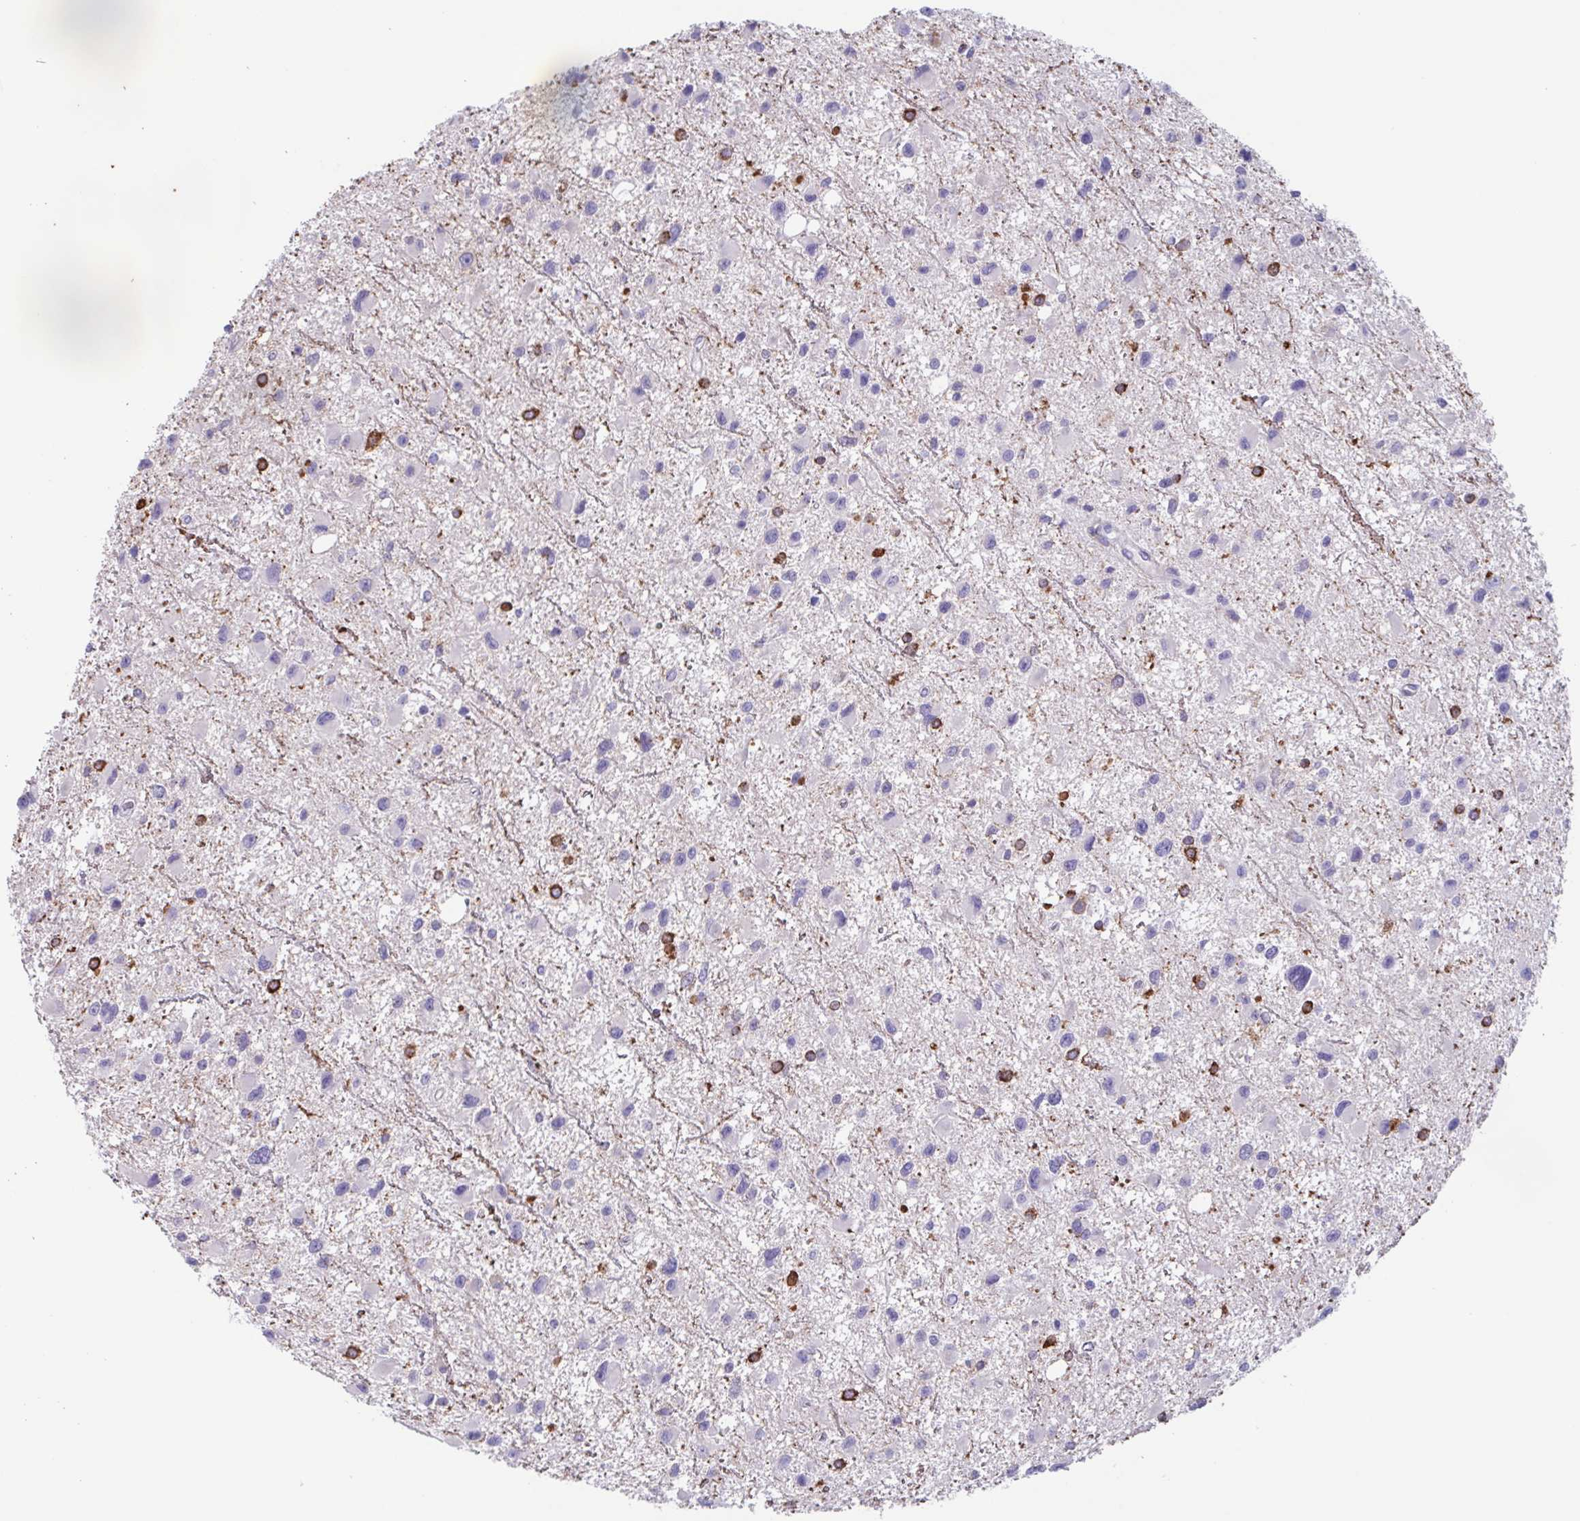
{"staining": {"intensity": "negative", "quantity": "none", "location": "none"}, "tissue": "glioma", "cell_type": "Tumor cells", "image_type": "cancer", "snomed": [{"axis": "morphology", "description": "Glioma, malignant, Low grade"}, {"axis": "topography", "description": "Brain"}], "caption": "IHC of human glioma displays no staining in tumor cells.", "gene": "TPD52", "patient": {"sex": "female", "age": 32}}